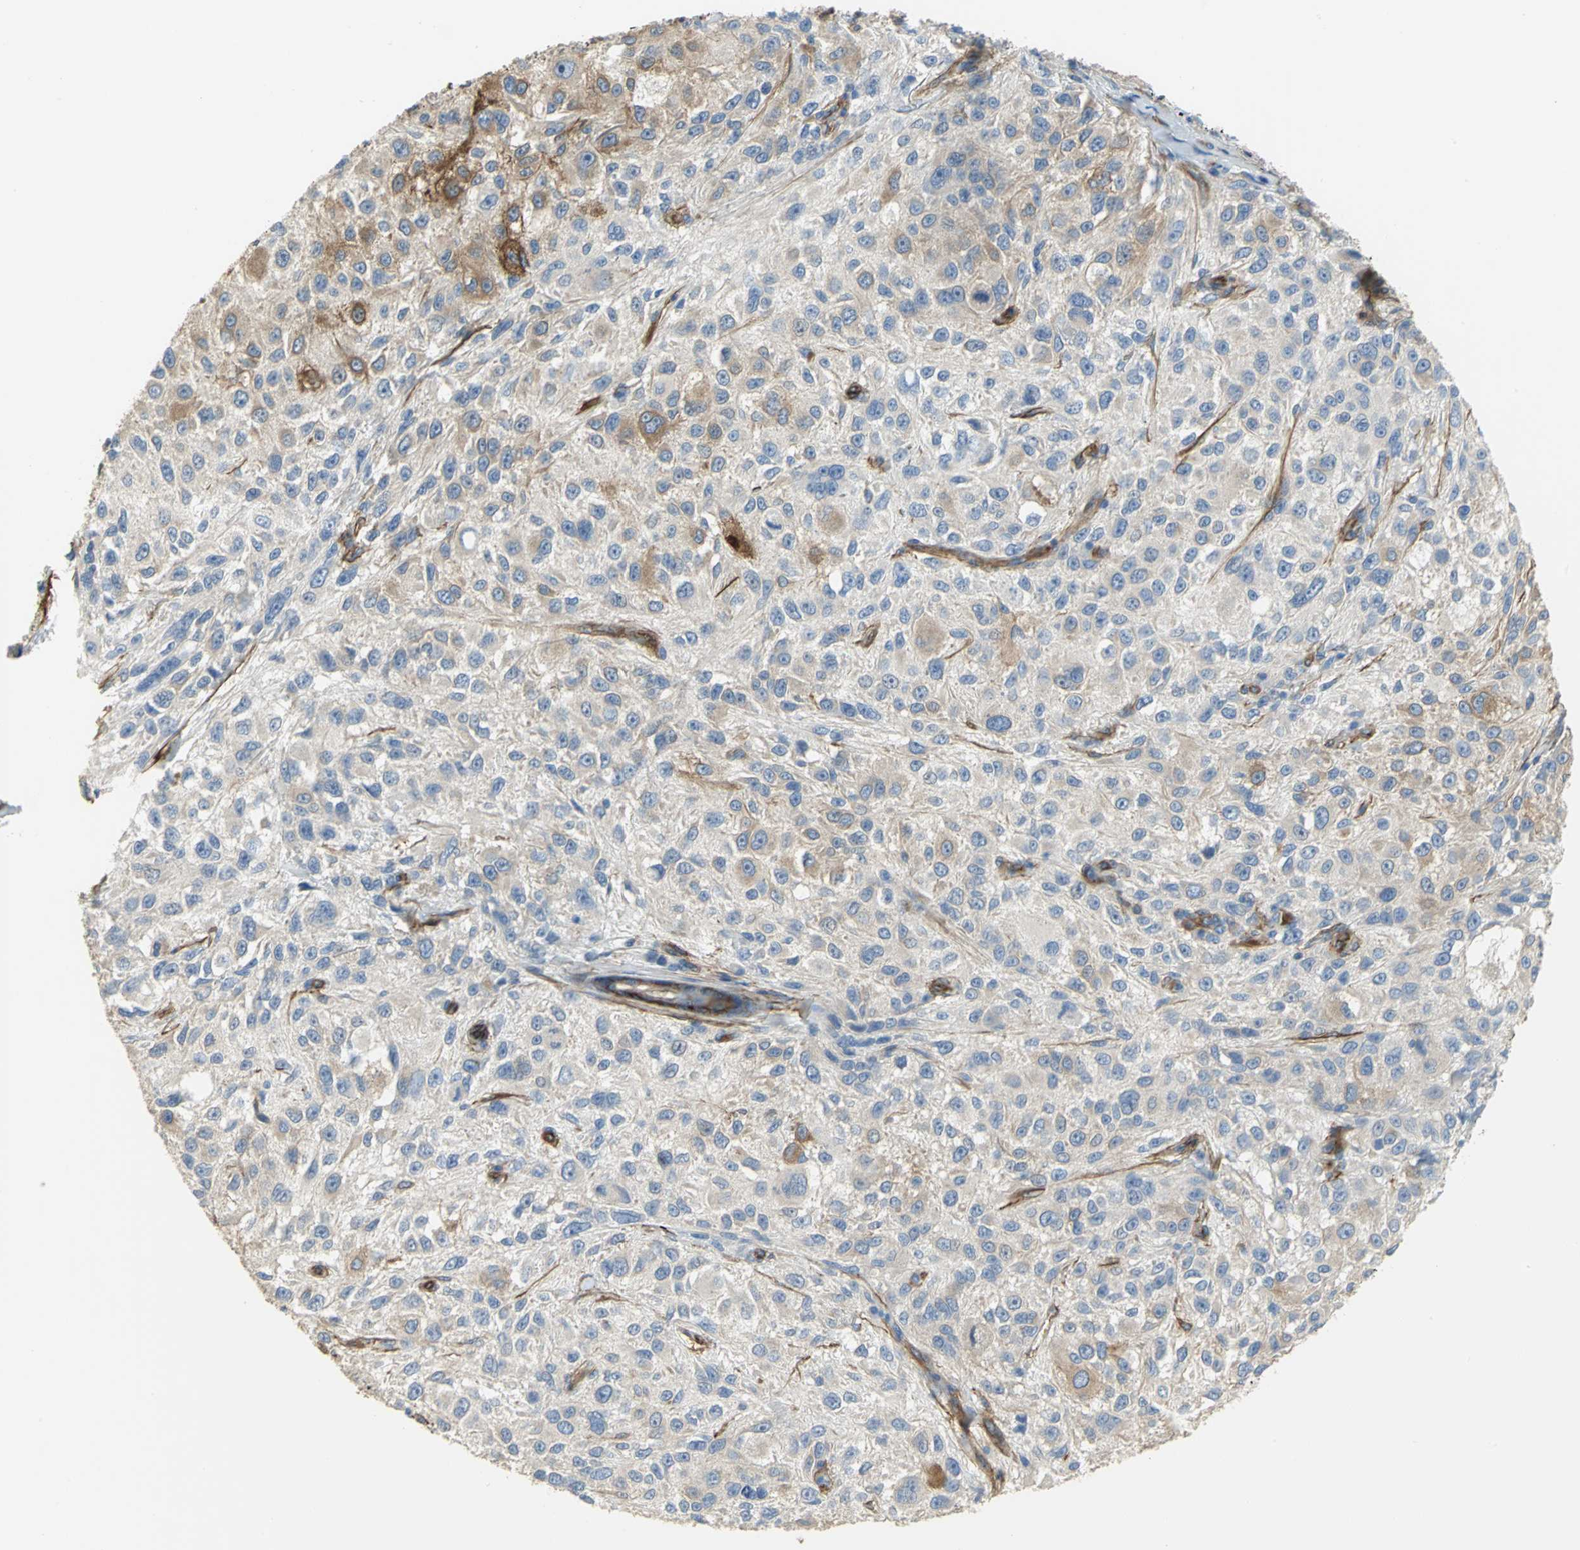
{"staining": {"intensity": "weak", "quantity": "25%-75%", "location": "cytoplasmic/membranous"}, "tissue": "melanoma", "cell_type": "Tumor cells", "image_type": "cancer", "snomed": [{"axis": "morphology", "description": "Necrosis, NOS"}, {"axis": "morphology", "description": "Malignant melanoma, NOS"}, {"axis": "topography", "description": "Skin"}], "caption": "Melanoma tissue exhibits weak cytoplasmic/membranous expression in about 25%-75% of tumor cells, visualized by immunohistochemistry.", "gene": "FLNB", "patient": {"sex": "female", "age": 87}}